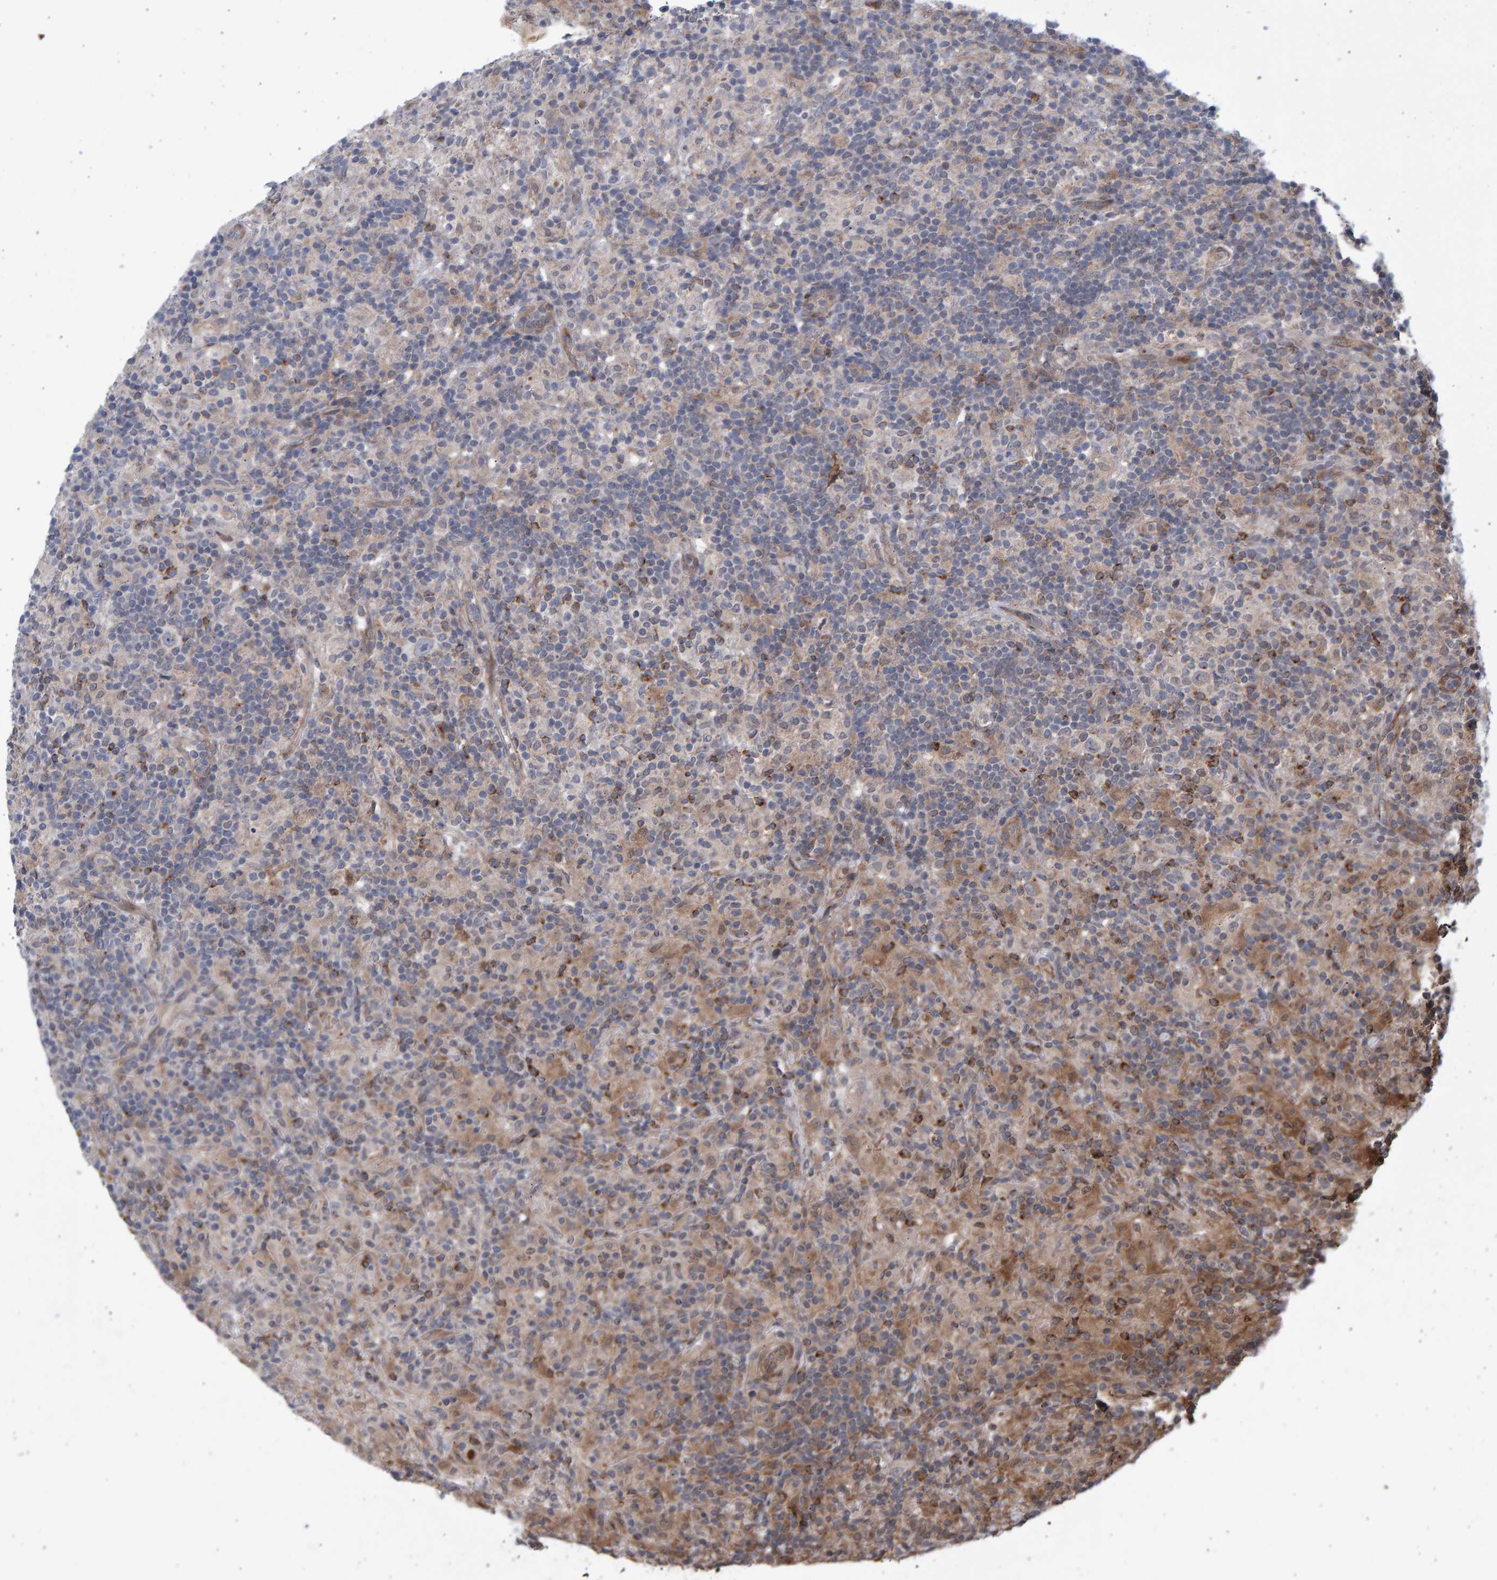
{"staining": {"intensity": "negative", "quantity": "none", "location": "none"}, "tissue": "lymphoma", "cell_type": "Tumor cells", "image_type": "cancer", "snomed": [{"axis": "morphology", "description": "Hodgkin's disease, NOS"}, {"axis": "topography", "description": "Lymph node"}], "caption": "High magnification brightfield microscopy of Hodgkin's disease stained with DAB (3,3'-diaminobenzidine) (brown) and counterstained with hematoxylin (blue): tumor cells show no significant staining. The staining is performed using DAB (3,3'-diaminobenzidine) brown chromogen with nuclei counter-stained in using hematoxylin.", "gene": "LRBA", "patient": {"sex": "male", "age": 70}}